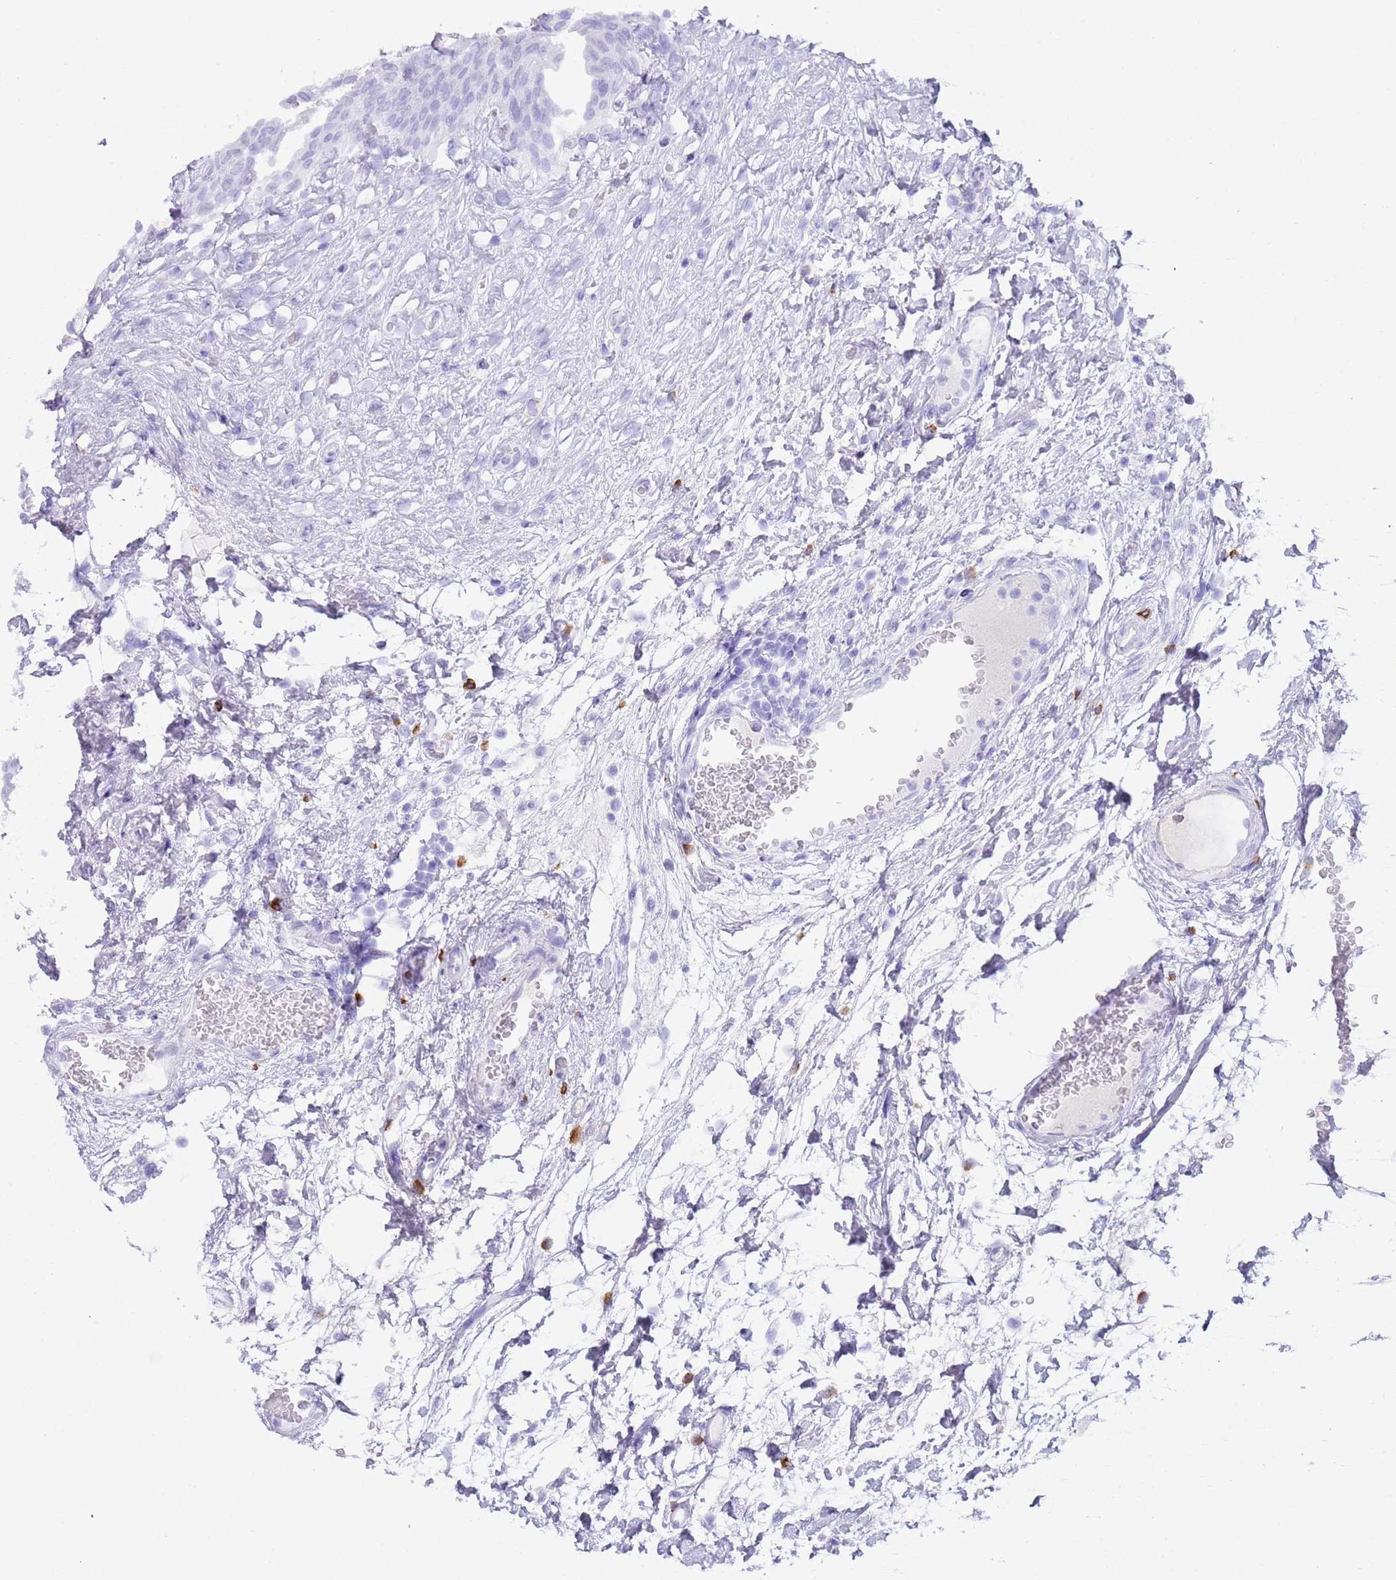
{"staining": {"intensity": "negative", "quantity": "none", "location": "none"}, "tissue": "urinary bladder", "cell_type": "Urothelial cells", "image_type": "normal", "snomed": [{"axis": "morphology", "description": "Normal tissue, NOS"}, {"axis": "topography", "description": "Urinary bladder"}], "caption": "This is a image of IHC staining of normal urinary bladder, which shows no staining in urothelial cells.", "gene": "MYADML2", "patient": {"sex": "male", "age": 74}}